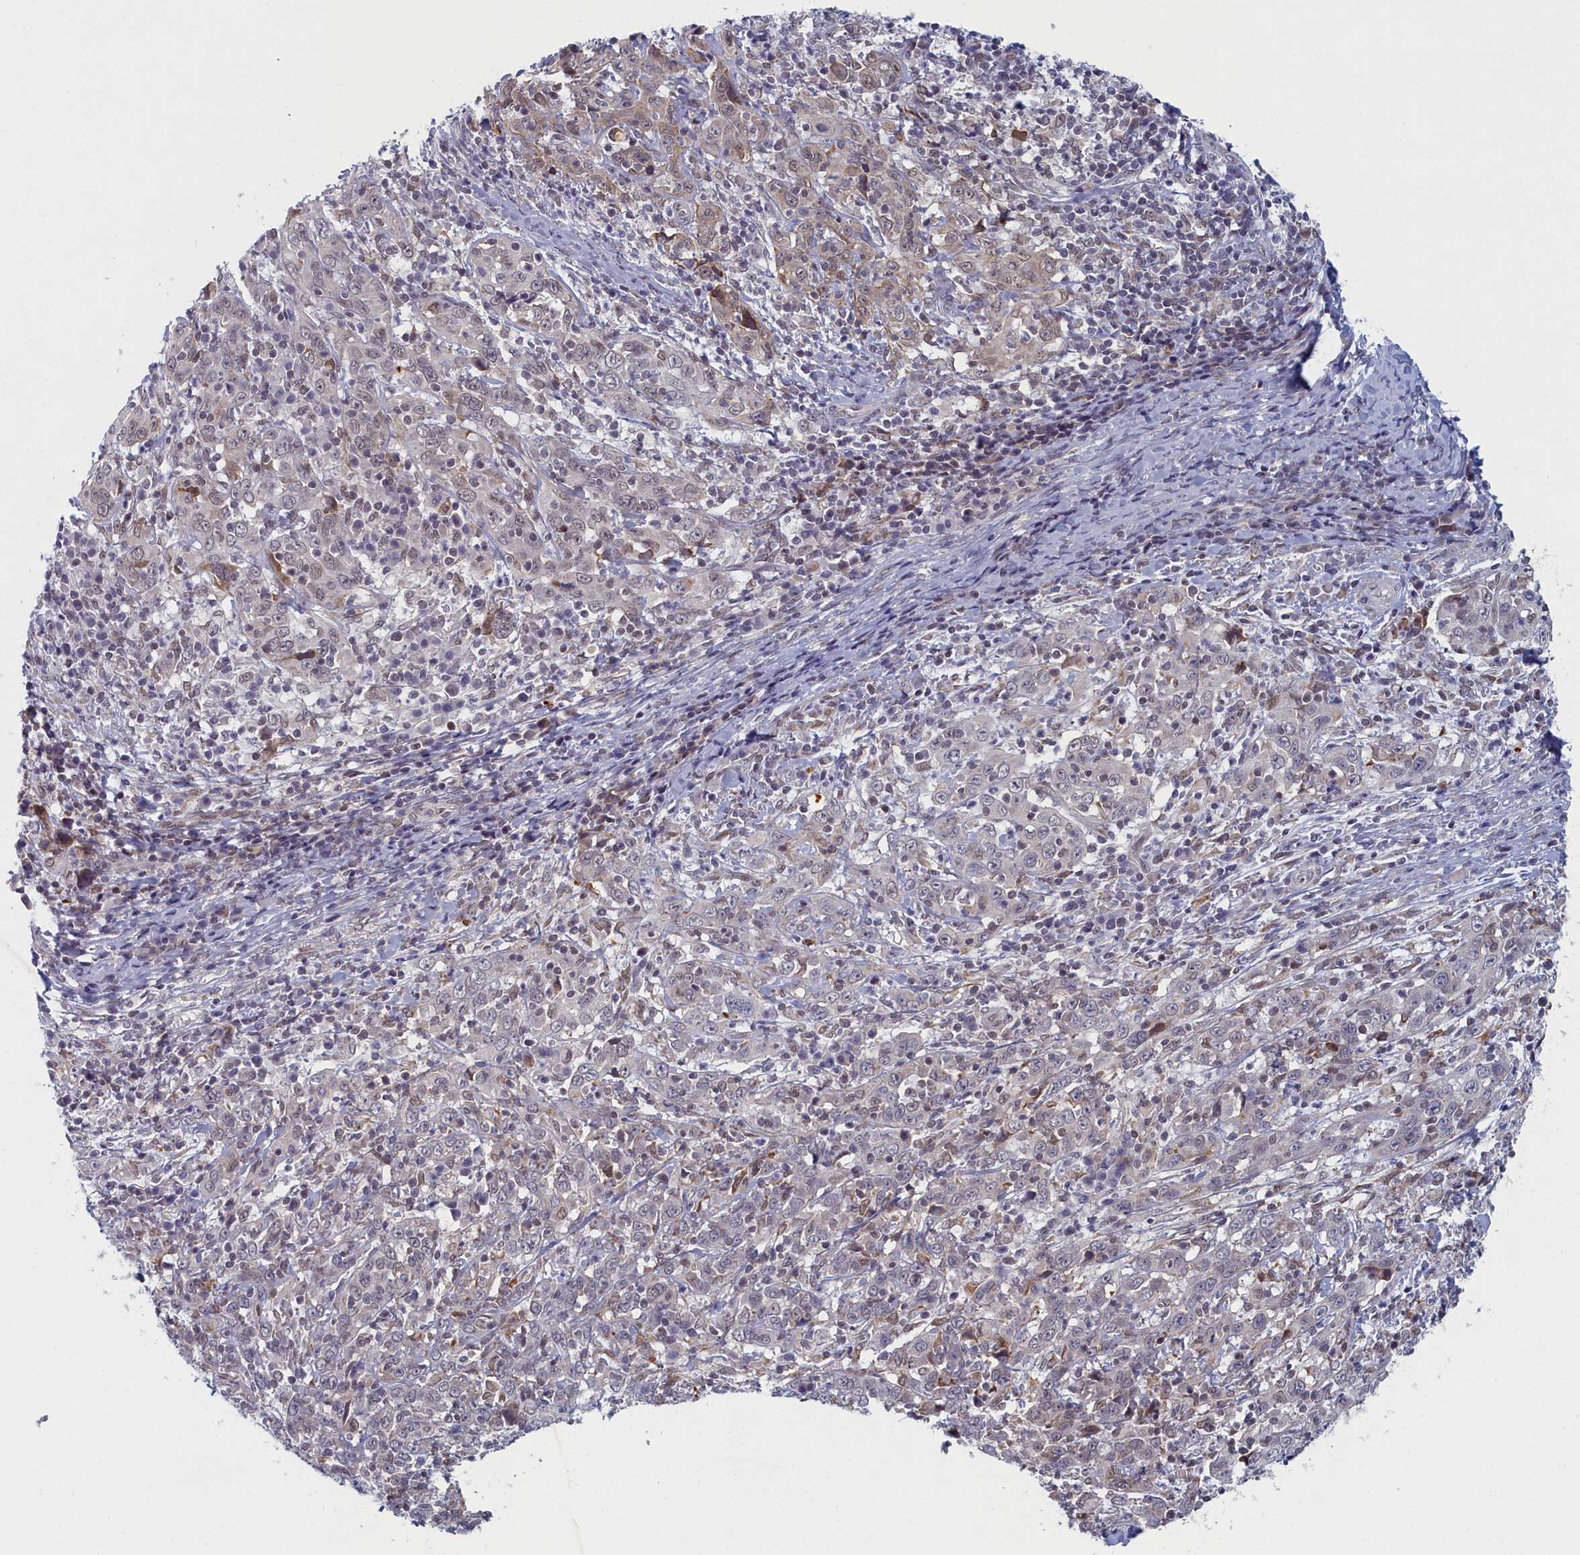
{"staining": {"intensity": "weak", "quantity": "<25%", "location": "cytoplasmic/membranous"}, "tissue": "cervical cancer", "cell_type": "Tumor cells", "image_type": "cancer", "snomed": [{"axis": "morphology", "description": "Squamous cell carcinoma, NOS"}, {"axis": "topography", "description": "Cervix"}], "caption": "Immunohistochemistry (IHC) micrograph of human cervical cancer (squamous cell carcinoma) stained for a protein (brown), which displays no positivity in tumor cells.", "gene": "DNAJC17", "patient": {"sex": "female", "age": 46}}